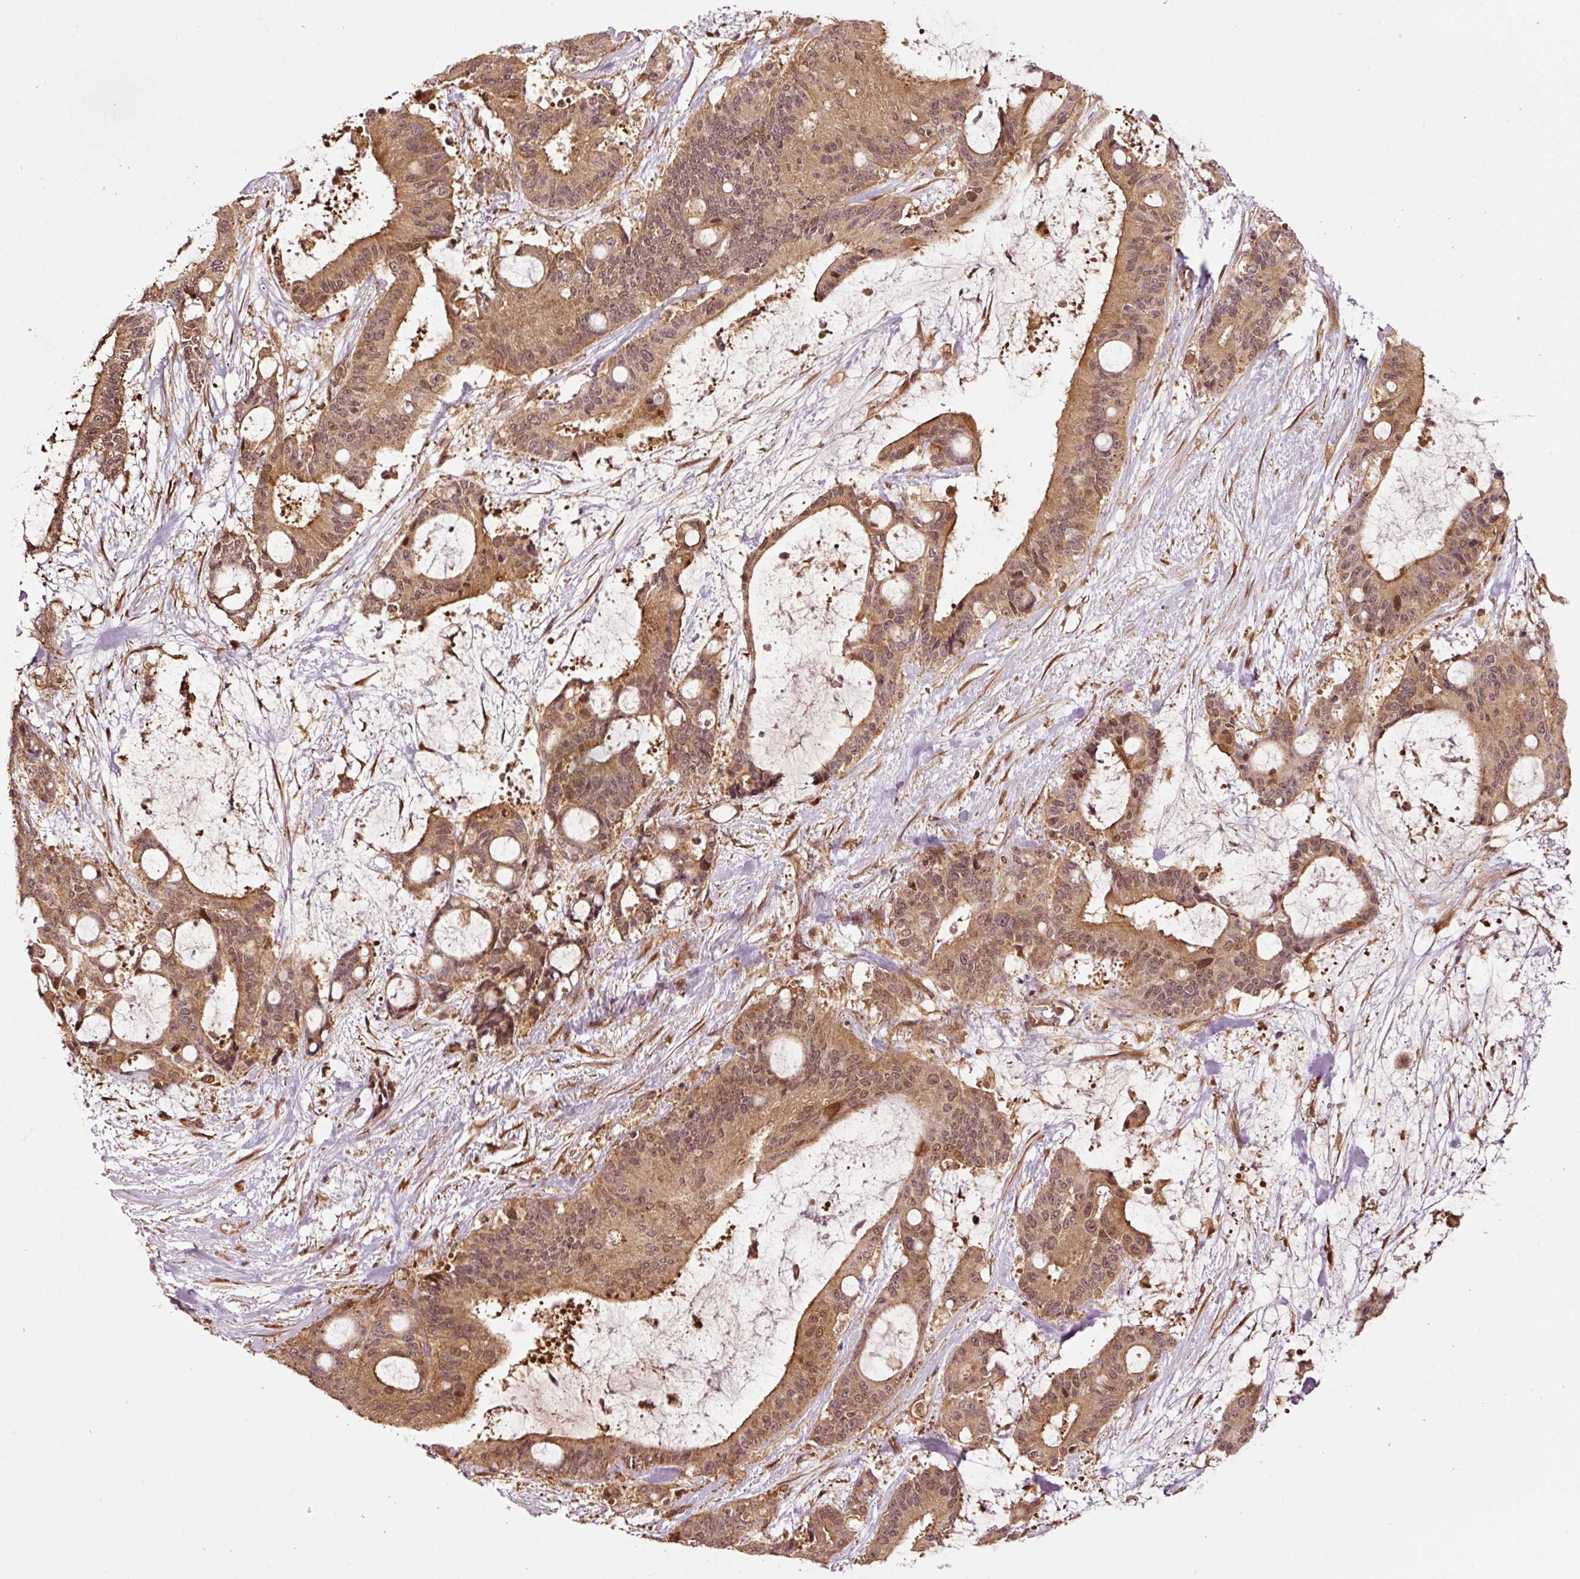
{"staining": {"intensity": "moderate", "quantity": ">75%", "location": "cytoplasmic/membranous,nuclear"}, "tissue": "liver cancer", "cell_type": "Tumor cells", "image_type": "cancer", "snomed": [{"axis": "morphology", "description": "Normal tissue, NOS"}, {"axis": "morphology", "description": "Cholangiocarcinoma"}, {"axis": "topography", "description": "Liver"}, {"axis": "topography", "description": "Peripheral nerve tissue"}], "caption": "Protein expression analysis of cholangiocarcinoma (liver) shows moderate cytoplasmic/membranous and nuclear positivity in approximately >75% of tumor cells.", "gene": "OXER1", "patient": {"sex": "female", "age": 73}}